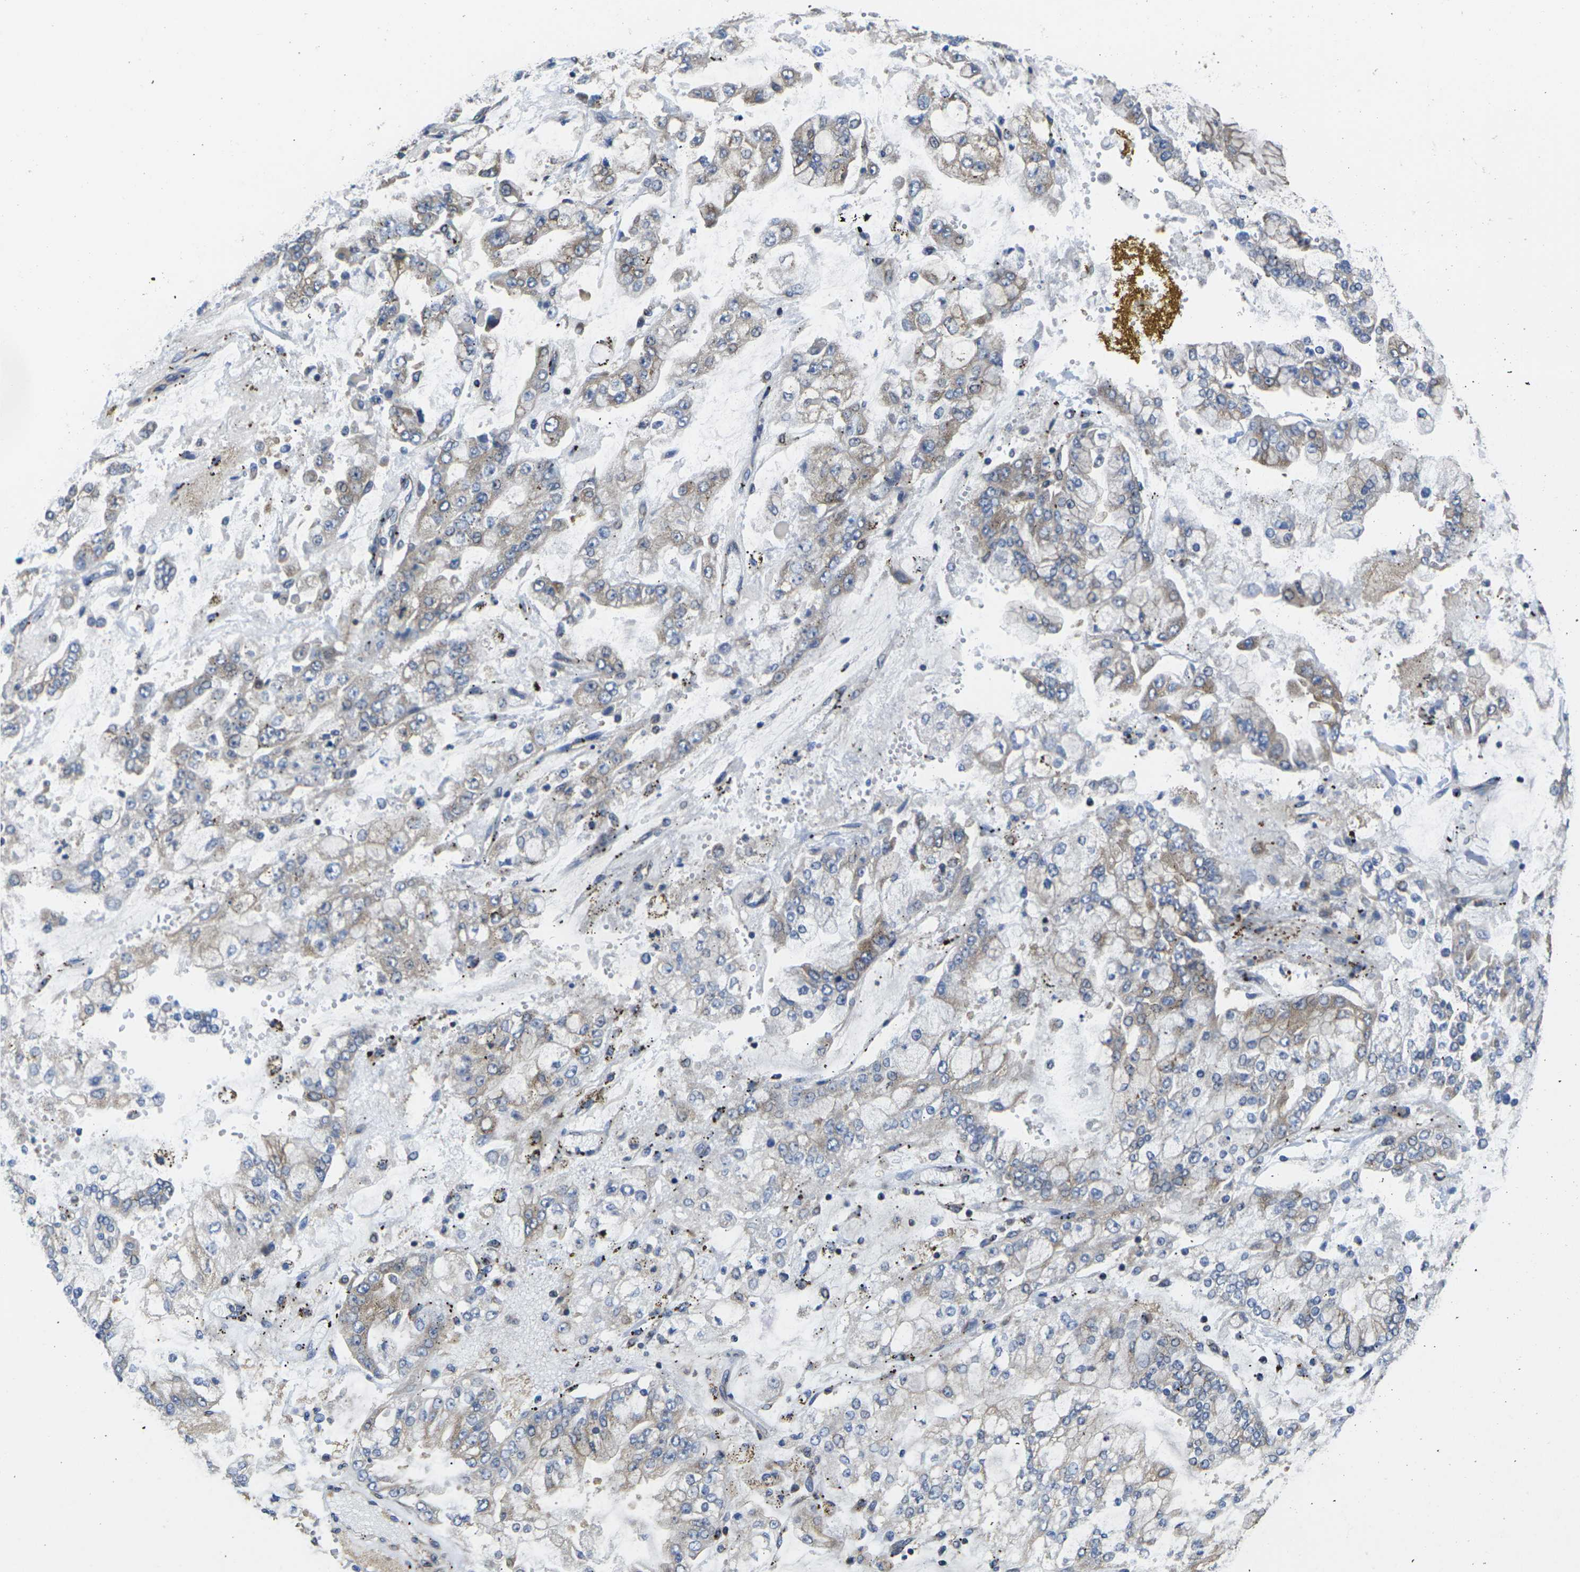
{"staining": {"intensity": "weak", "quantity": "<25%", "location": "cytoplasmic/membranous"}, "tissue": "stomach cancer", "cell_type": "Tumor cells", "image_type": "cancer", "snomed": [{"axis": "morphology", "description": "Adenocarcinoma, NOS"}, {"axis": "topography", "description": "Stomach"}], "caption": "An immunohistochemistry micrograph of adenocarcinoma (stomach) is shown. There is no staining in tumor cells of adenocarcinoma (stomach).", "gene": "TMCC2", "patient": {"sex": "male", "age": 76}}